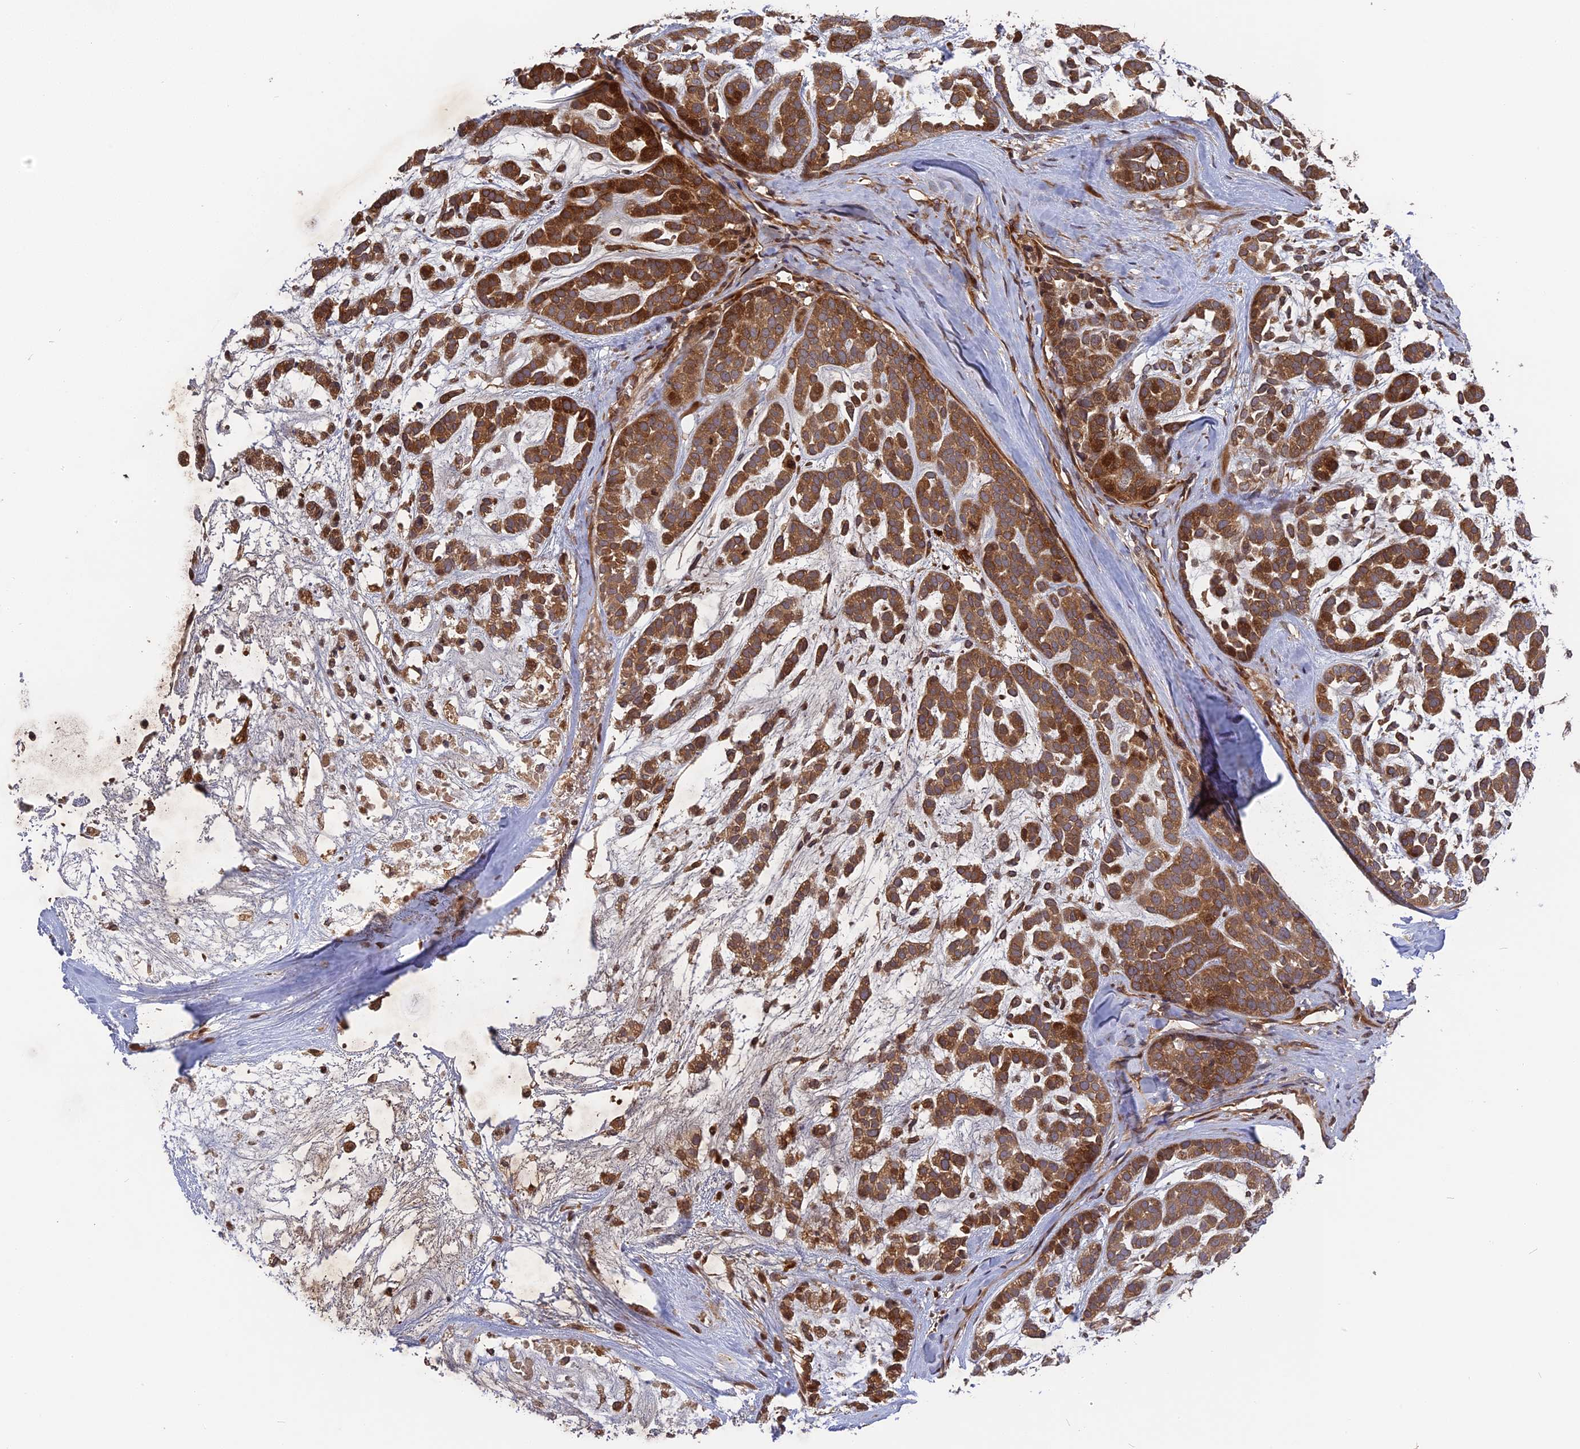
{"staining": {"intensity": "moderate", "quantity": ">75%", "location": "cytoplasmic/membranous"}, "tissue": "head and neck cancer", "cell_type": "Tumor cells", "image_type": "cancer", "snomed": [{"axis": "morphology", "description": "Adenocarcinoma, NOS"}, {"axis": "morphology", "description": "Adenoma, NOS"}, {"axis": "topography", "description": "Head-Neck"}], "caption": "Immunohistochemistry (IHC) staining of head and neck cancer (adenoma), which shows medium levels of moderate cytoplasmic/membranous staining in approximately >75% of tumor cells indicating moderate cytoplasmic/membranous protein expression. The staining was performed using DAB (3,3'-diaminobenzidine) (brown) for protein detection and nuclei were counterstained in hematoxylin (blue).", "gene": "TMUB2", "patient": {"sex": "female", "age": 55}}